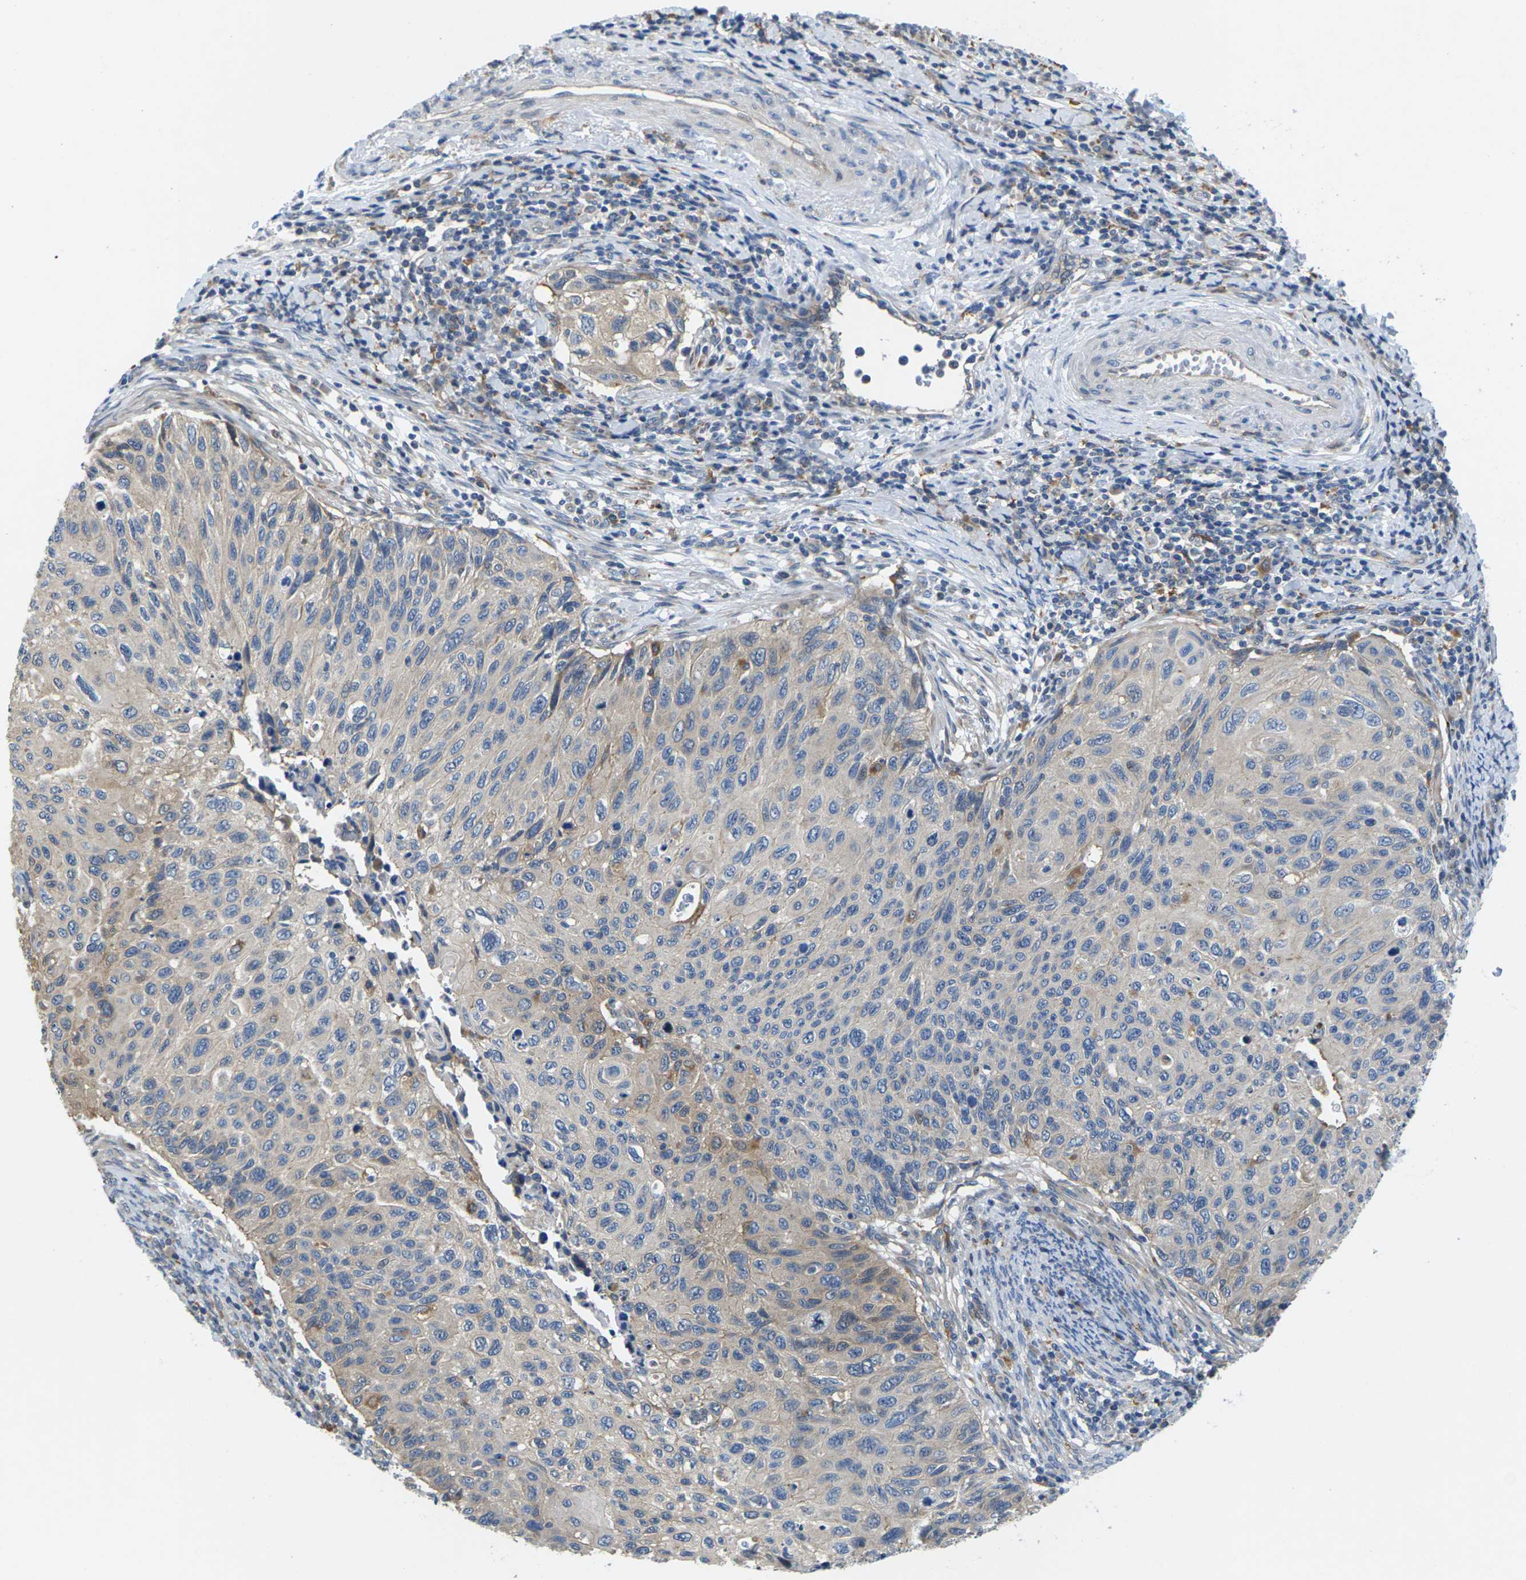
{"staining": {"intensity": "weak", "quantity": ">75%", "location": "cytoplasmic/membranous"}, "tissue": "cervical cancer", "cell_type": "Tumor cells", "image_type": "cancer", "snomed": [{"axis": "morphology", "description": "Squamous cell carcinoma, NOS"}, {"axis": "topography", "description": "Cervix"}], "caption": "An image of human squamous cell carcinoma (cervical) stained for a protein shows weak cytoplasmic/membranous brown staining in tumor cells.", "gene": "SCNN1A", "patient": {"sex": "female", "age": 70}}